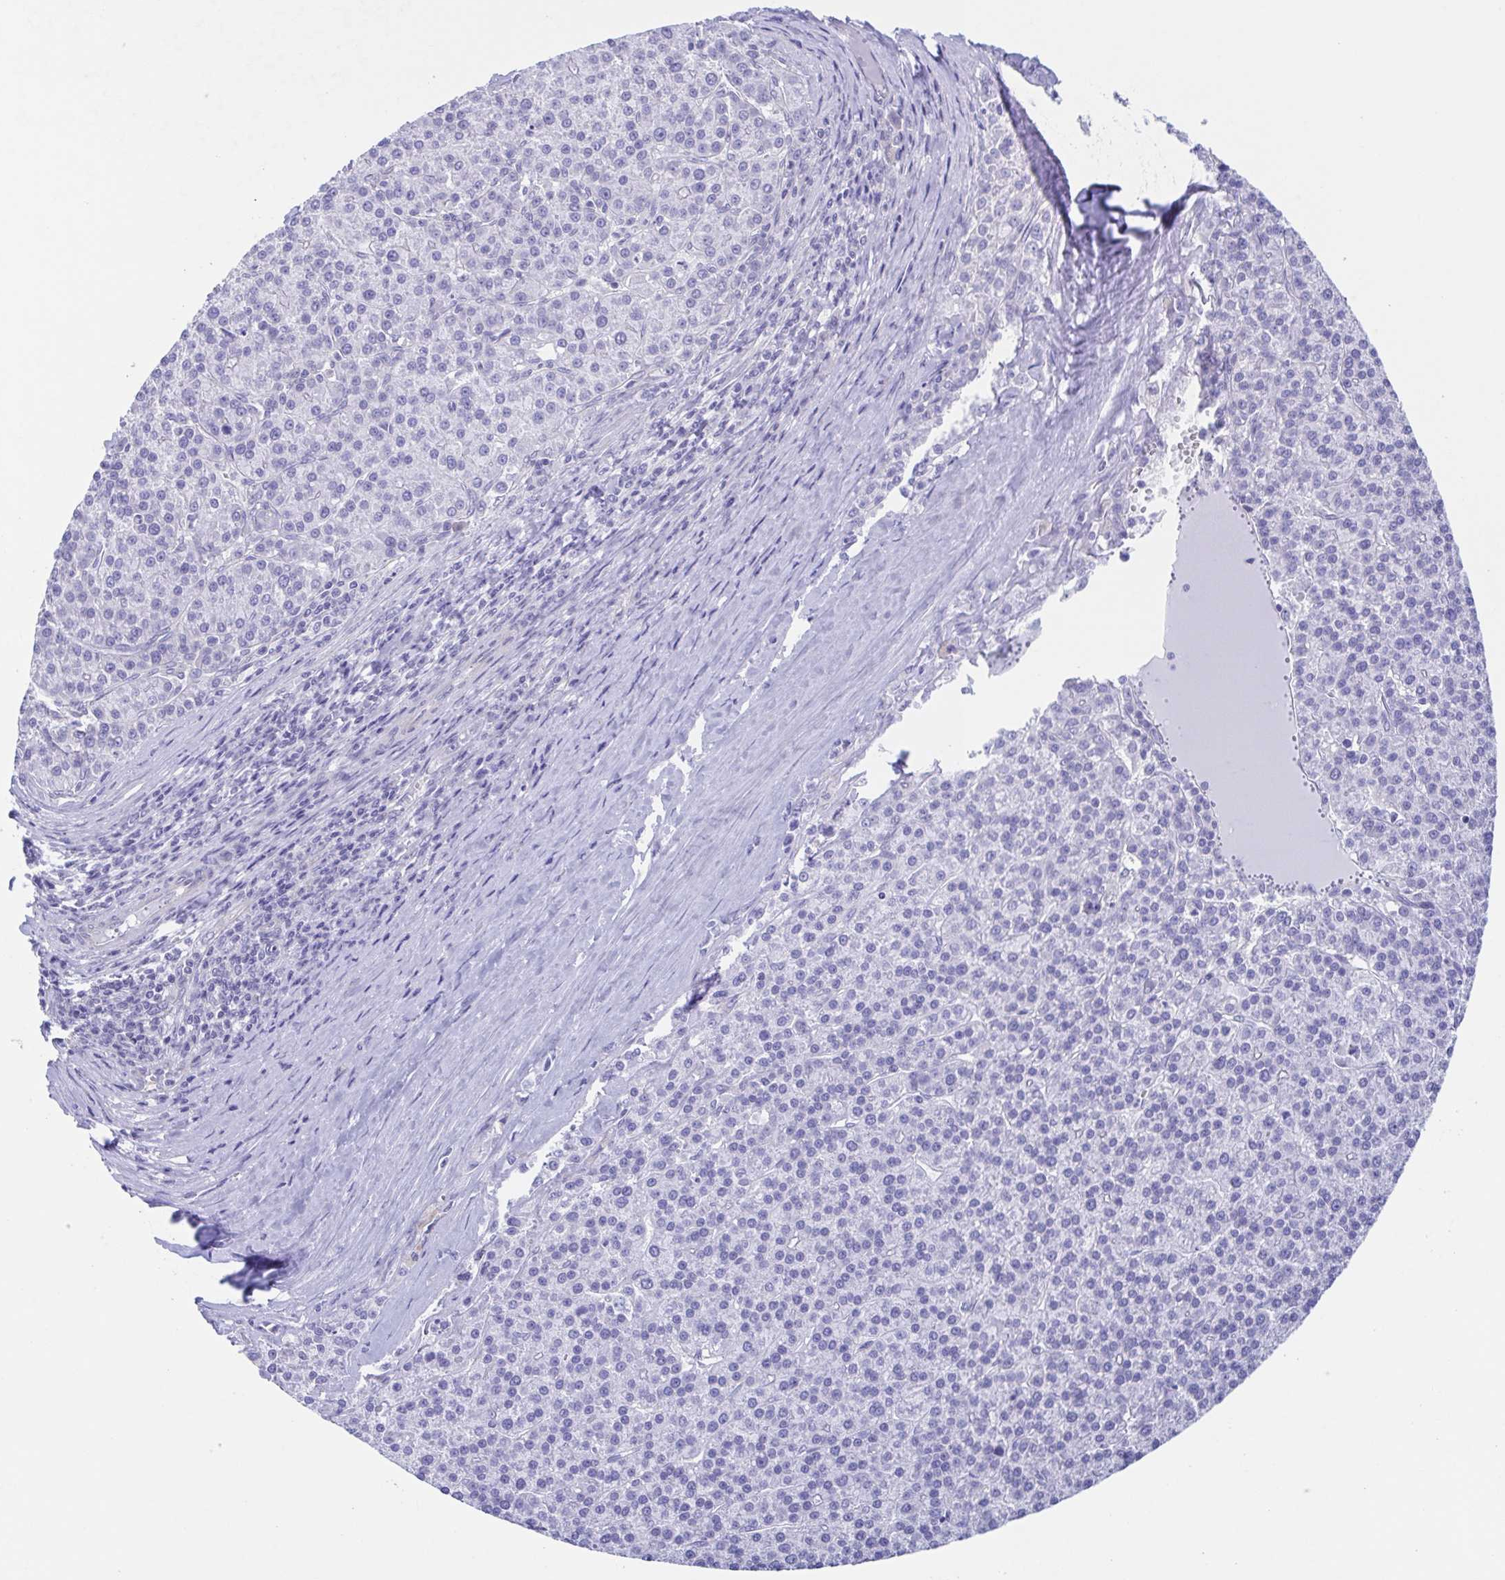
{"staining": {"intensity": "negative", "quantity": "none", "location": "none"}, "tissue": "liver cancer", "cell_type": "Tumor cells", "image_type": "cancer", "snomed": [{"axis": "morphology", "description": "Carcinoma, Hepatocellular, NOS"}, {"axis": "topography", "description": "Liver"}], "caption": "This is a photomicrograph of immunohistochemistry staining of liver cancer (hepatocellular carcinoma), which shows no expression in tumor cells.", "gene": "TEX12", "patient": {"sex": "female", "age": 58}}